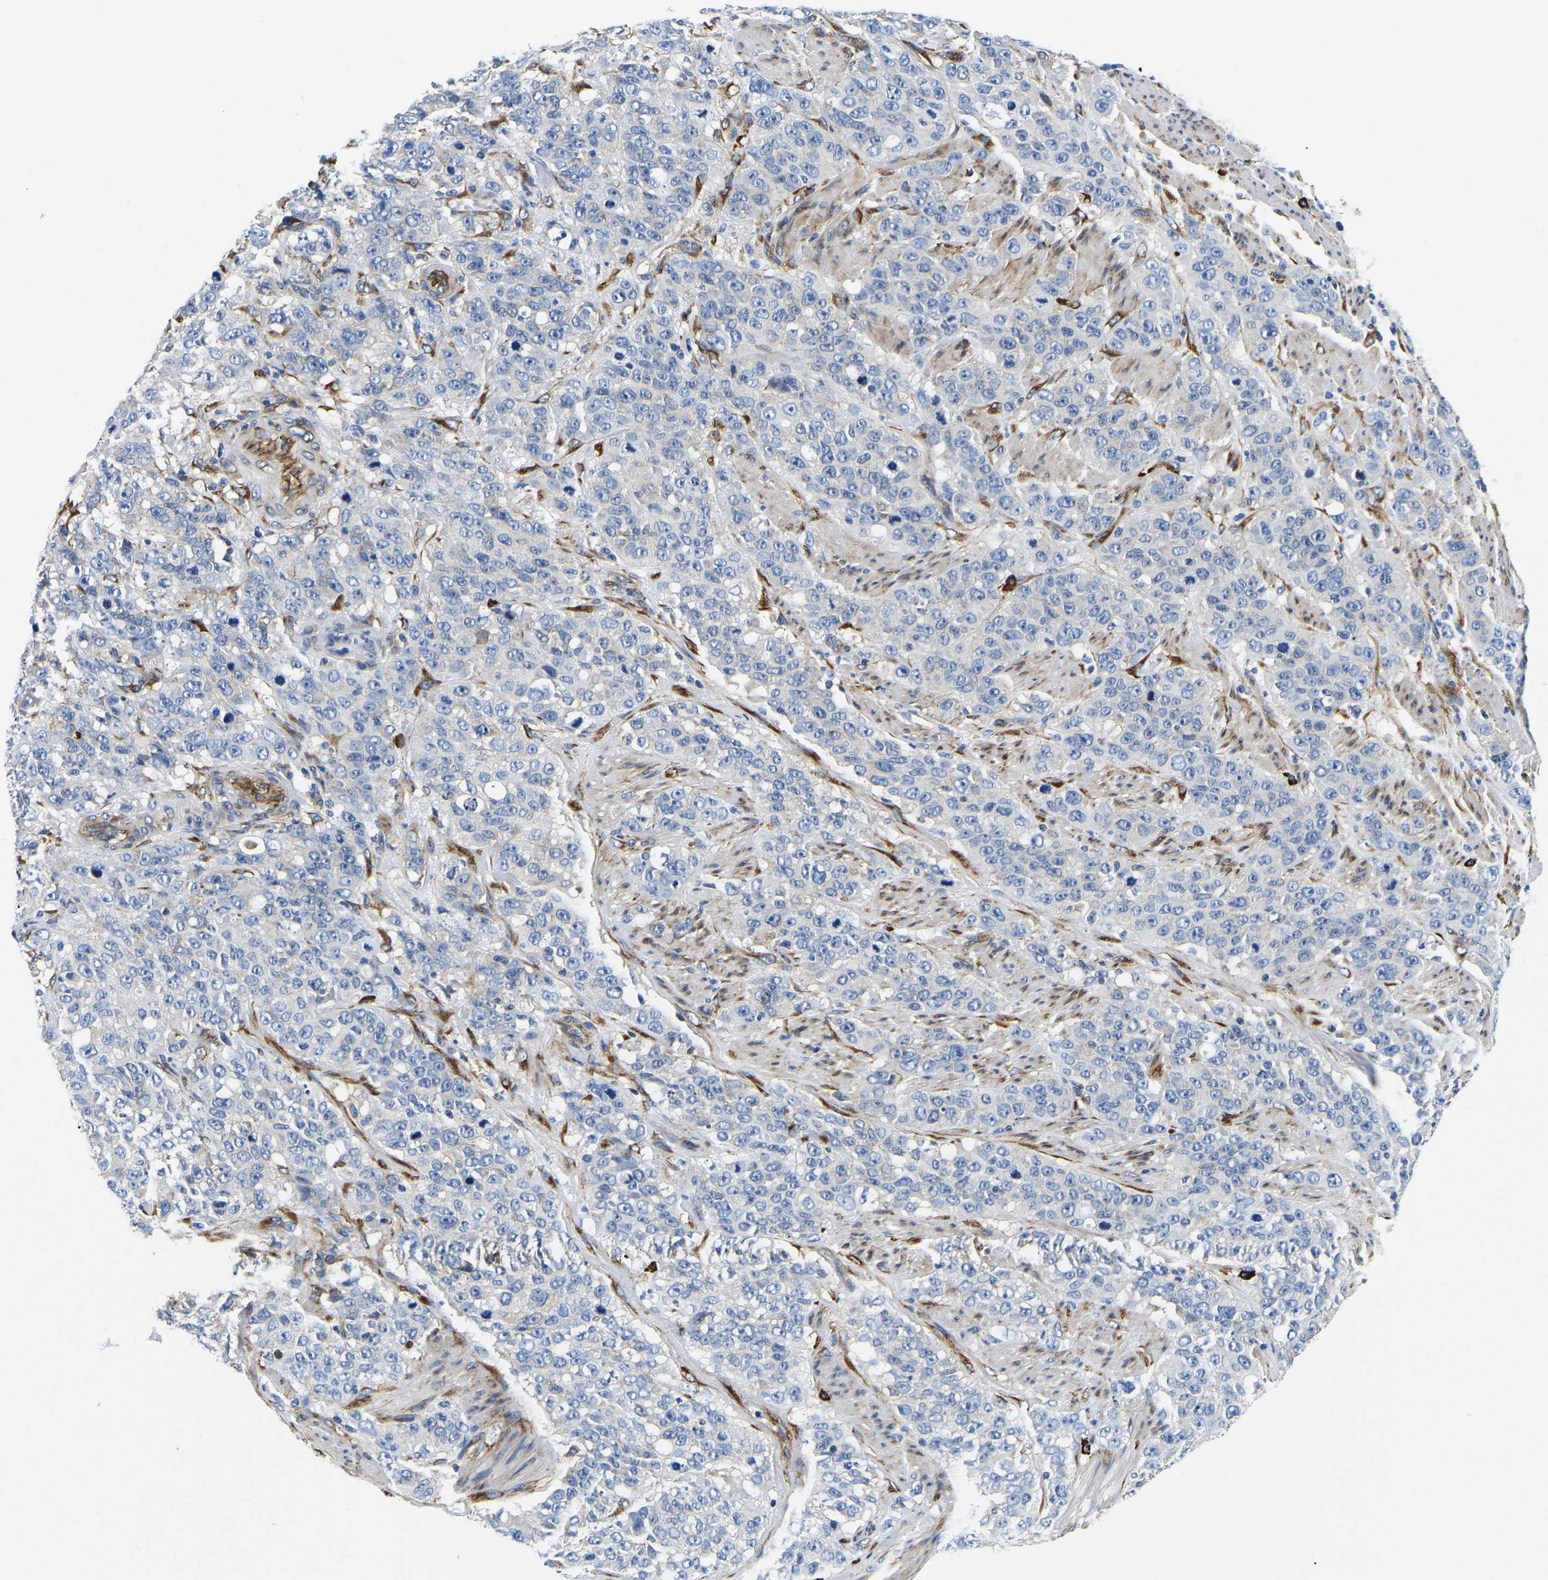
{"staining": {"intensity": "negative", "quantity": "none", "location": "none"}, "tissue": "stomach cancer", "cell_type": "Tumor cells", "image_type": "cancer", "snomed": [{"axis": "morphology", "description": "Adenocarcinoma, NOS"}, {"axis": "topography", "description": "Stomach"}], "caption": "Micrograph shows no protein expression in tumor cells of stomach adenocarcinoma tissue.", "gene": "DUSP8", "patient": {"sex": "male", "age": 48}}